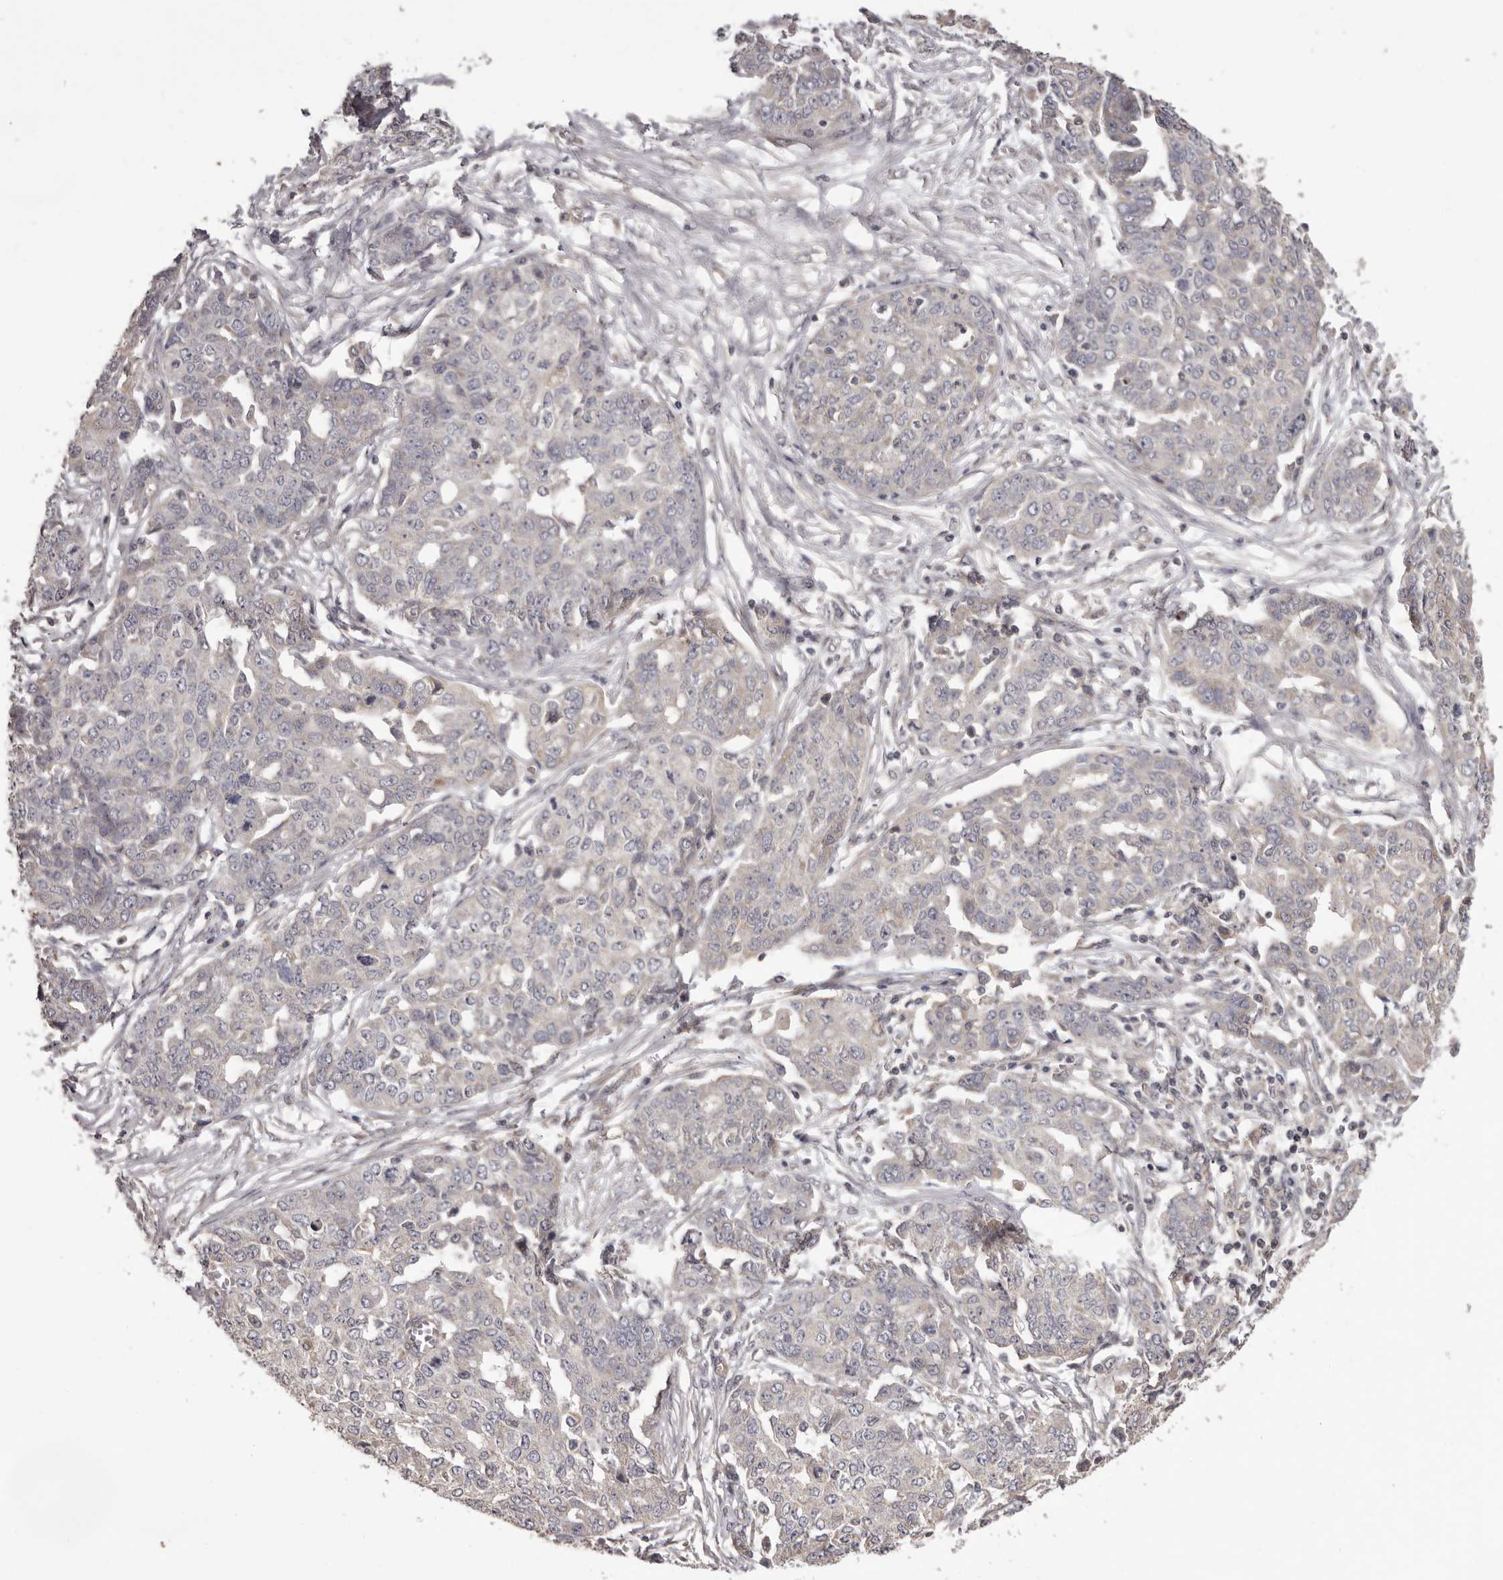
{"staining": {"intensity": "negative", "quantity": "none", "location": "none"}, "tissue": "ovarian cancer", "cell_type": "Tumor cells", "image_type": "cancer", "snomed": [{"axis": "morphology", "description": "Cystadenocarcinoma, serous, NOS"}, {"axis": "topography", "description": "Soft tissue"}, {"axis": "topography", "description": "Ovary"}], "caption": "A high-resolution micrograph shows IHC staining of ovarian serous cystadenocarcinoma, which reveals no significant positivity in tumor cells.", "gene": "HRH1", "patient": {"sex": "female", "age": 57}}